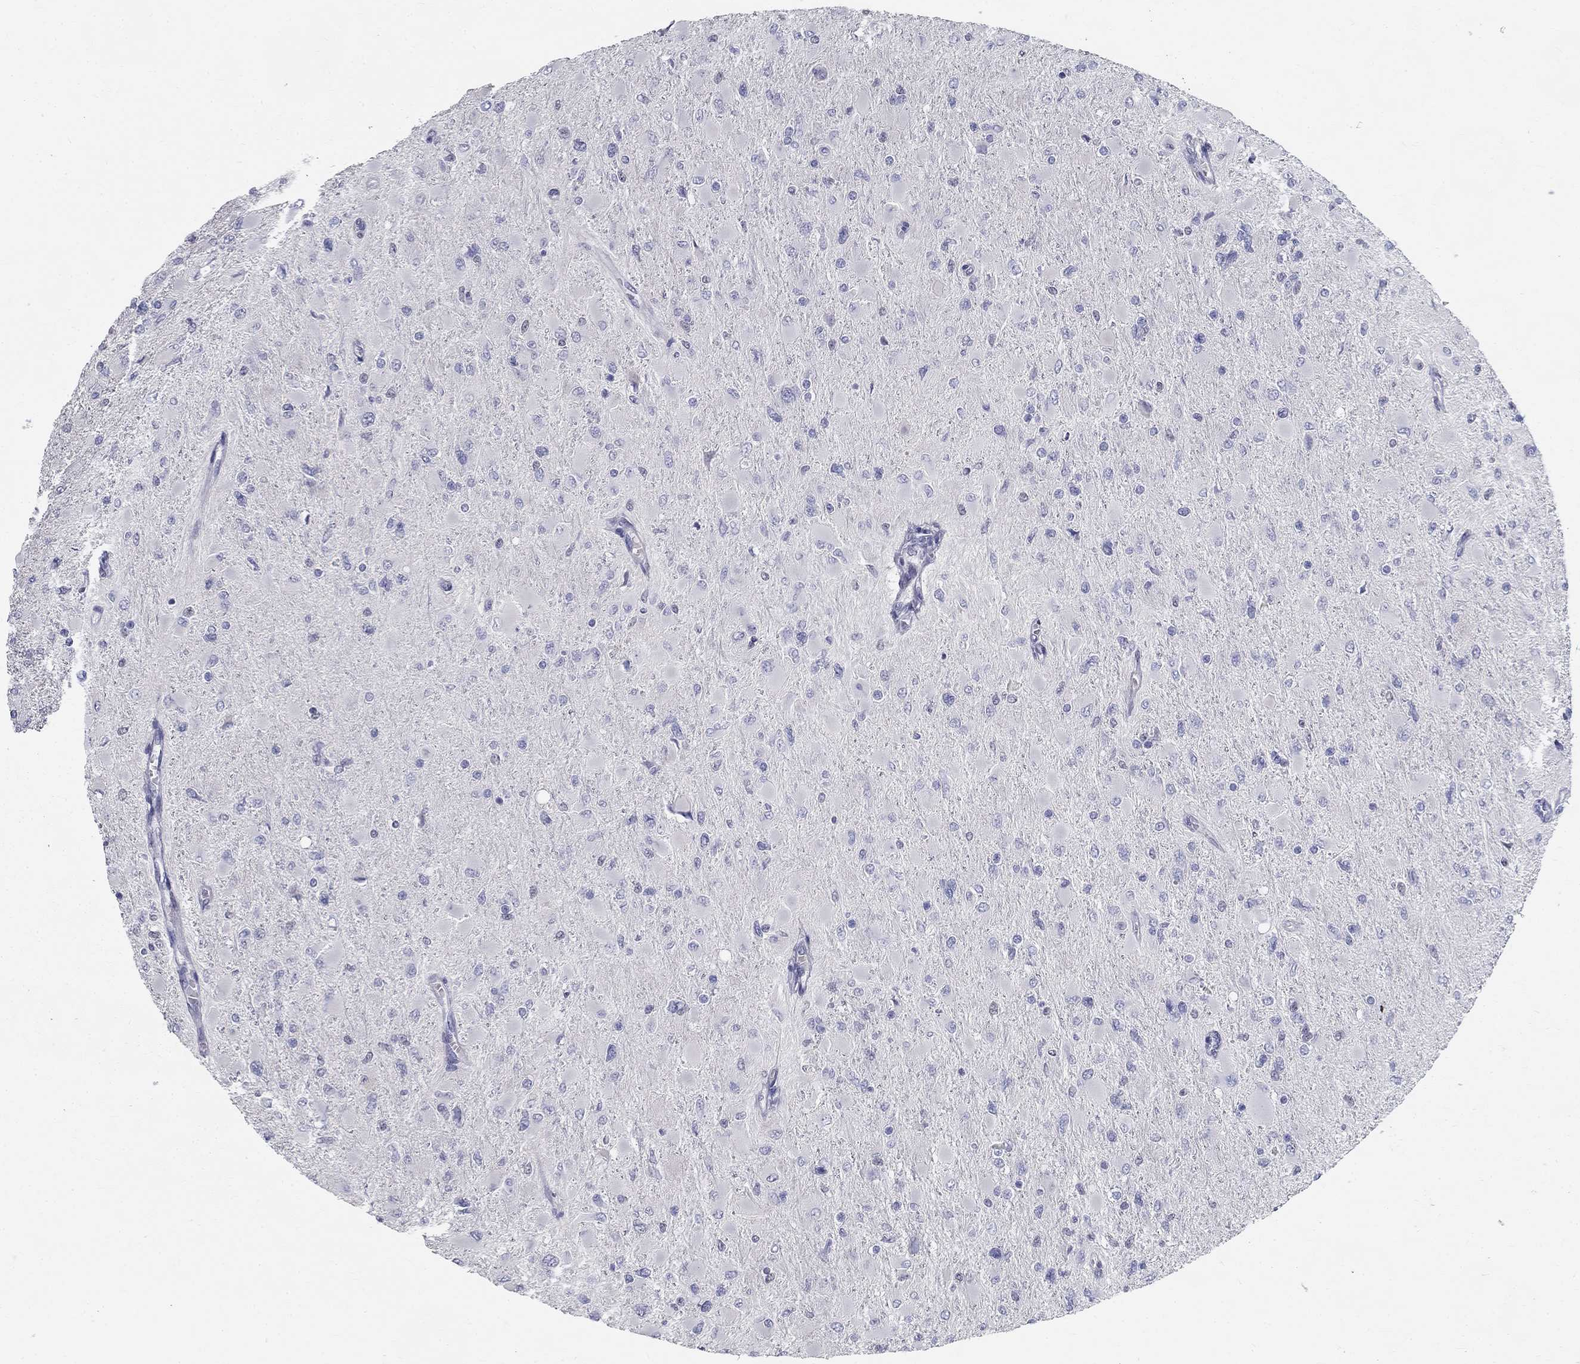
{"staining": {"intensity": "negative", "quantity": "none", "location": "none"}, "tissue": "glioma", "cell_type": "Tumor cells", "image_type": "cancer", "snomed": [{"axis": "morphology", "description": "Glioma, malignant, High grade"}, {"axis": "topography", "description": "Cerebral cortex"}], "caption": "Glioma stained for a protein using immunohistochemistry (IHC) shows no staining tumor cells.", "gene": "GUCA1A", "patient": {"sex": "female", "age": 36}}